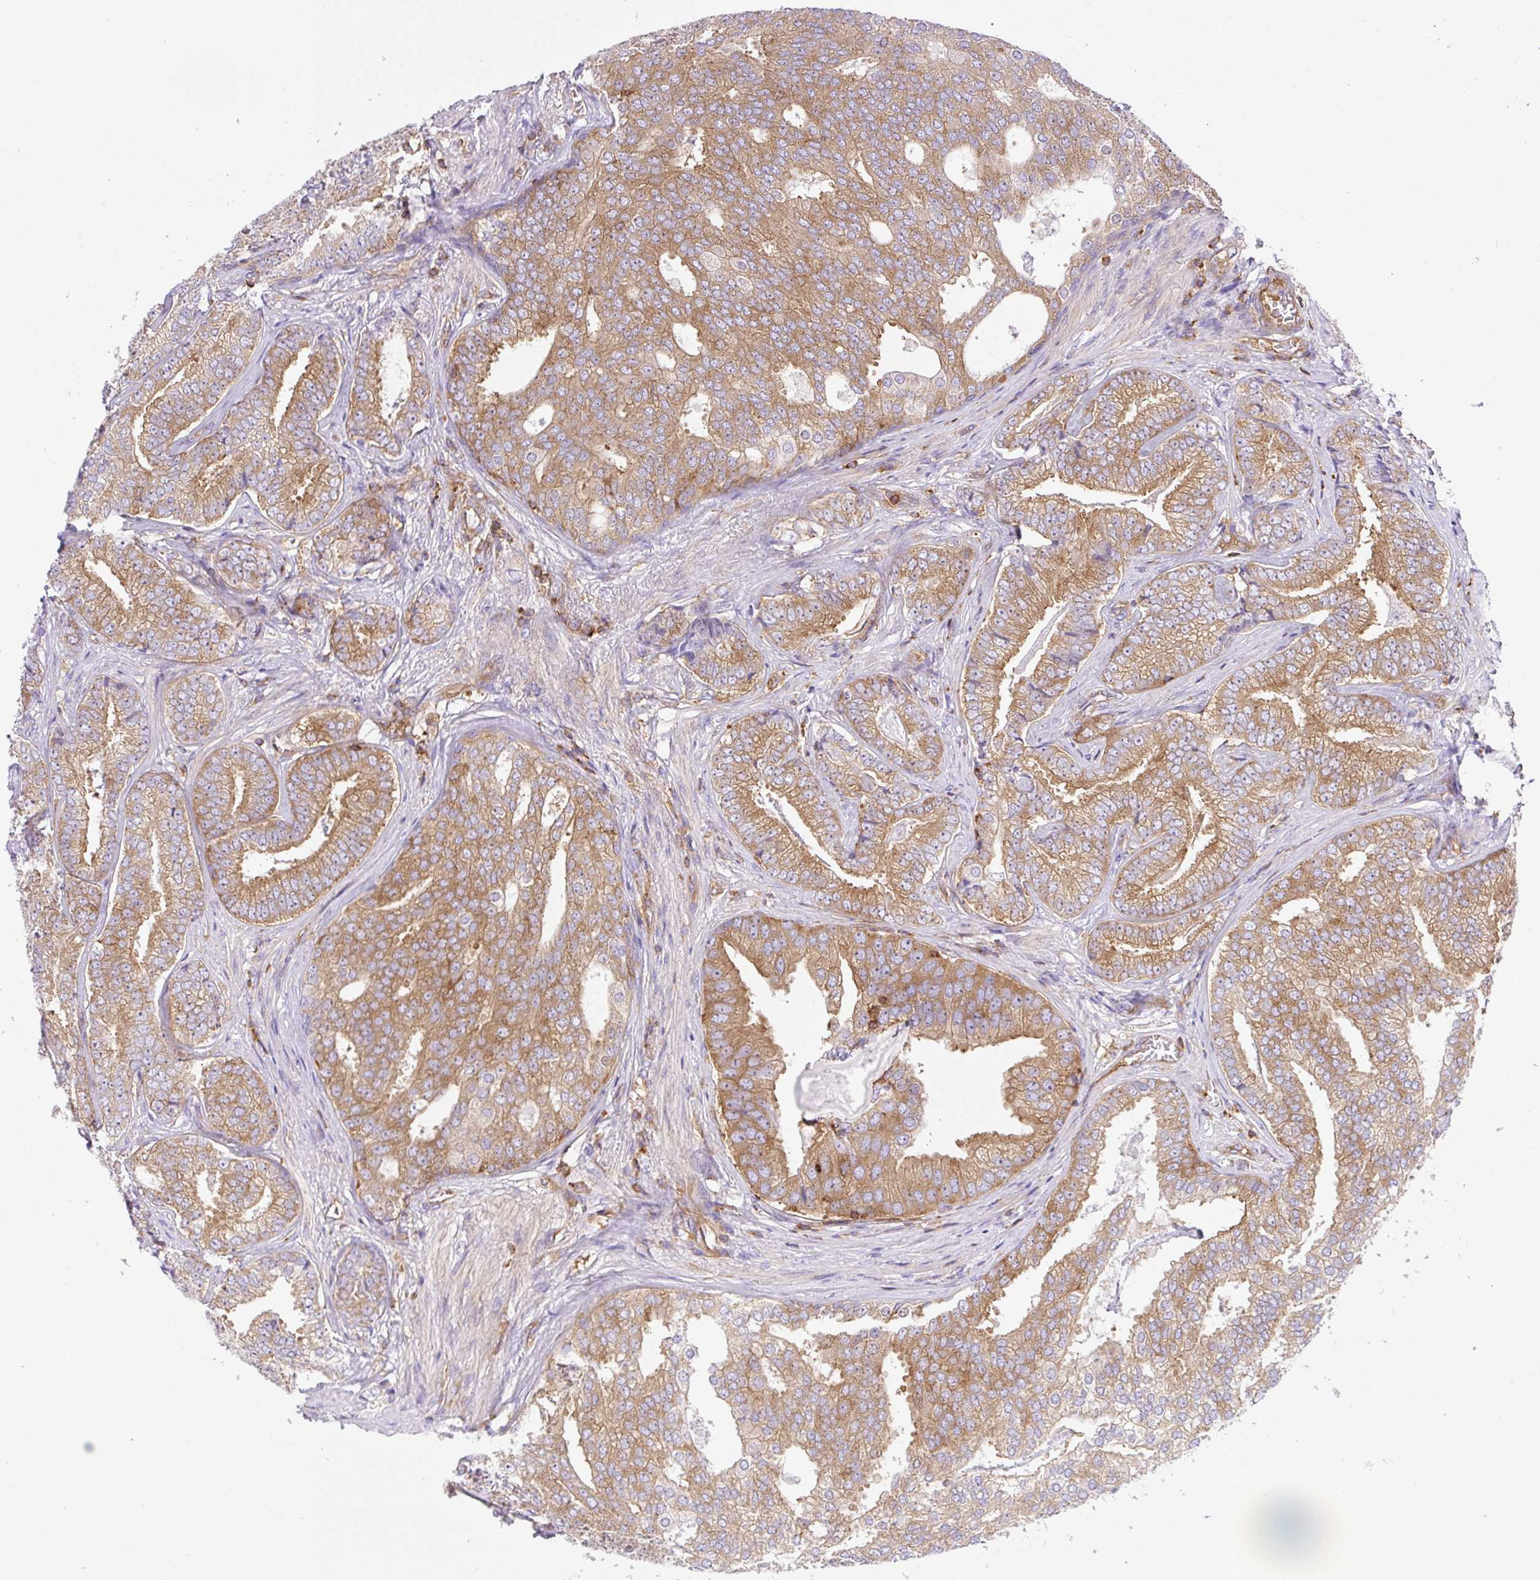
{"staining": {"intensity": "moderate", "quantity": ">75%", "location": "cytoplasmic/membranous"}, "tissue": "prostate cancer", "cell_type": "Tumor cells", "image_type": "cancer", "snomed": [{"axis": "morphology", "description": "Adenocarcinoma, Low grade"}, {"axis": "topography", "description": "Prostate"}], "caption": "Protein analysis of prostate cancer (low-grade adenocarcinoma) tissue shows moderate cytoplasmic/membranous positivity in about >75% of tumor cells.", "gene": "DNM2", "patient": {"sex": "male", "age": 63}}